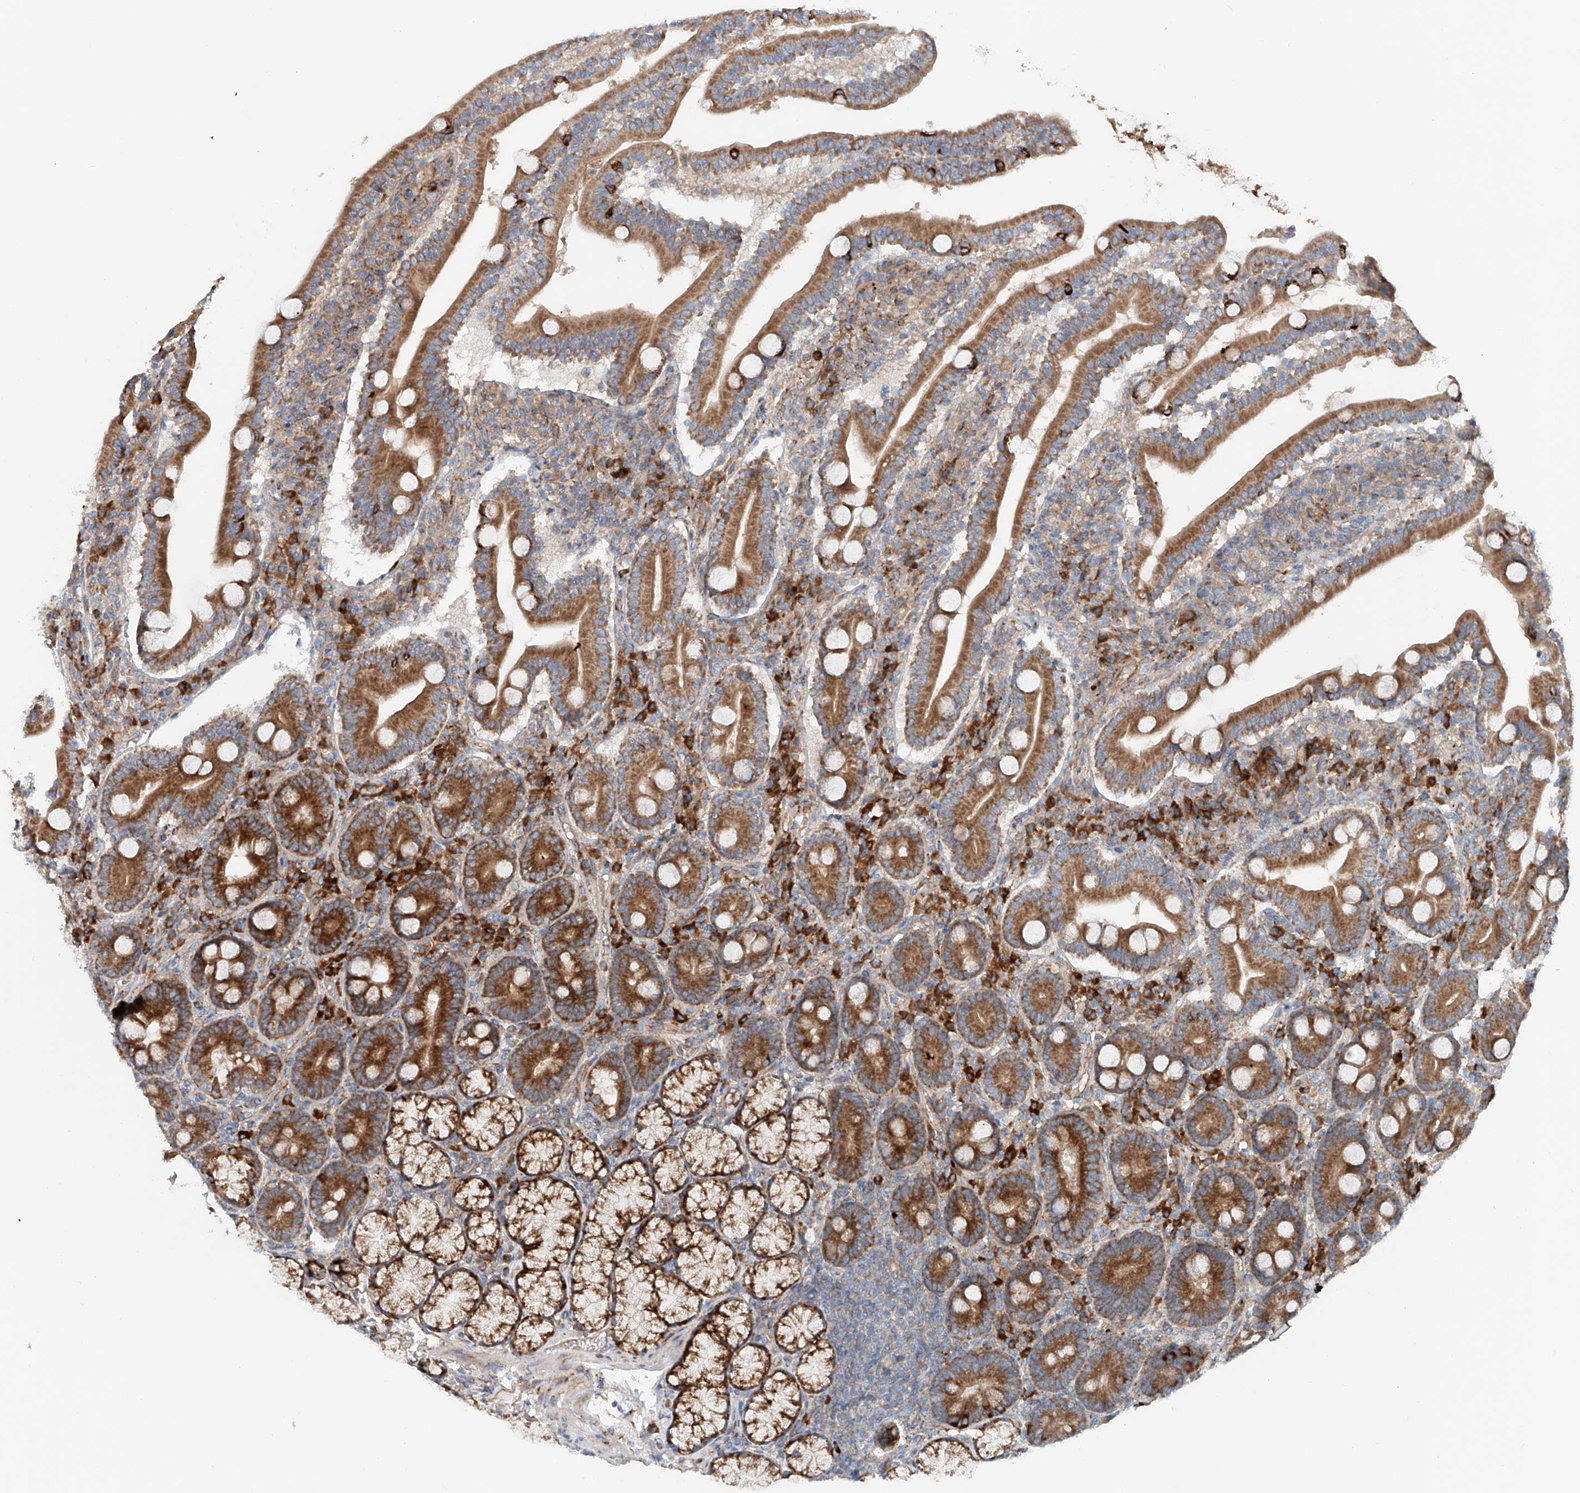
{"staining": {"intensity": "moderate", "quantity": ">75%", "location": "cytoplasmic/membranous"}, "tissue": "duodenum", "cell_type": "Glandular cells", "image_type": "normal", "snomed": [{"axis": "morphology", "description": "Normal tissue, NOS"}, {"axis": "topography", "description": "Duodenum"}], "caption": "An IHC micrograph of normal tissue is shown. Protein staining in brown shows moderate cytoplasmic/membranous positivity in duodenum within glandular cells.", "gene": "SNAP29", "patient": {"sex": "male", "age": 35}}